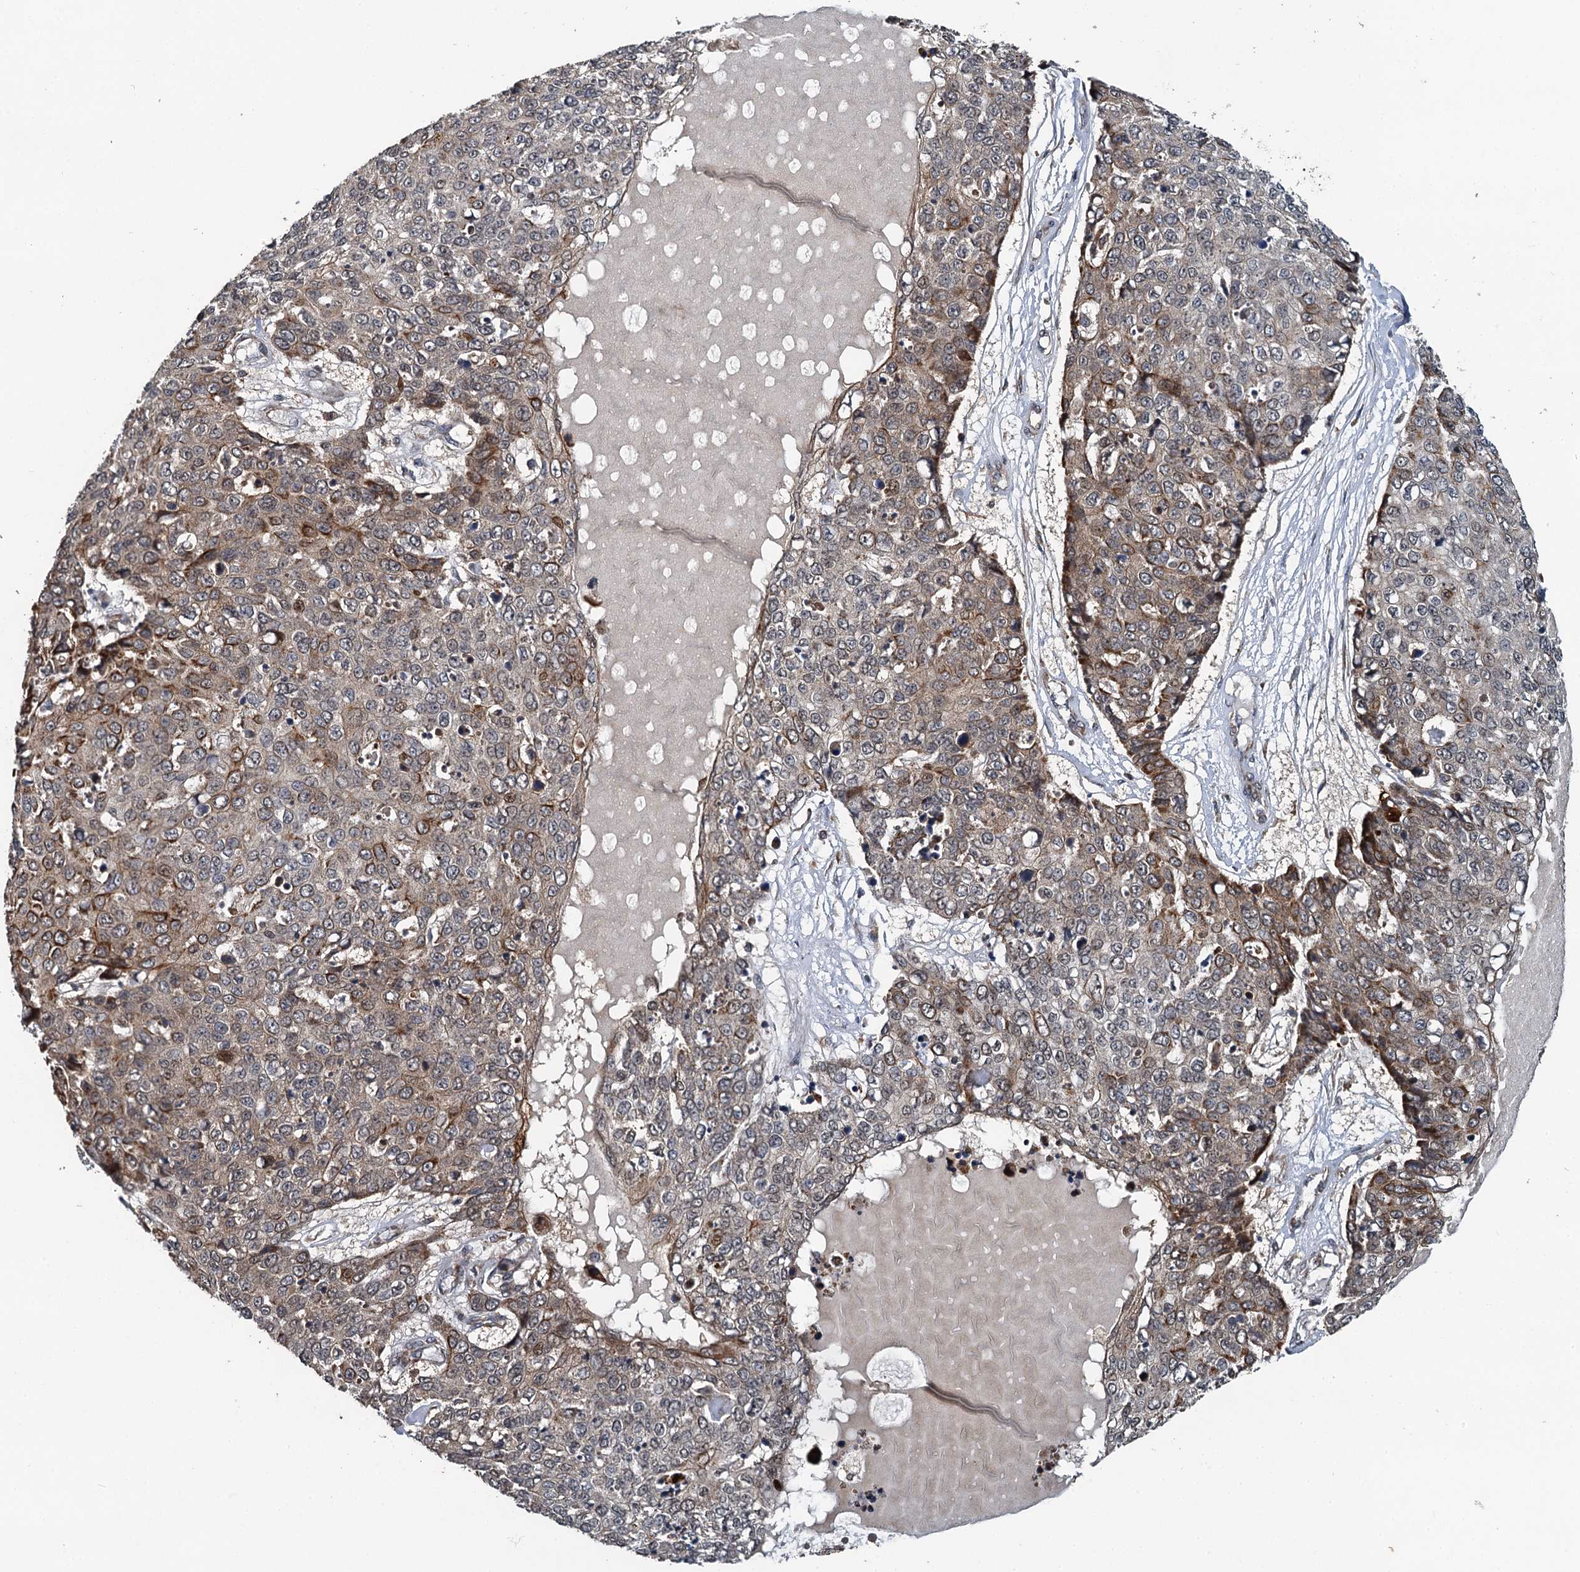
{"staining": {"intensity": "moderate", "quantity": "<25%", "location": "cytoplasmic/membranous"}, "tissue": "skin cancer", "cell_type": "Tumor cells", "image_type": "cancer", "snomed": [{"axis": "morphology", "description": "Squamous cell carcinoma, NOS"}, {"axis": "topography", "description": "Skin"}], "caption": "Moderate cytoplasmic/membranous protein expression is appreciated in approximately <25% of tumor cells in squamous cell carcinoma (skin).", "gene": "LRRK2", "patient": {"sex": "female", "age": 44}}